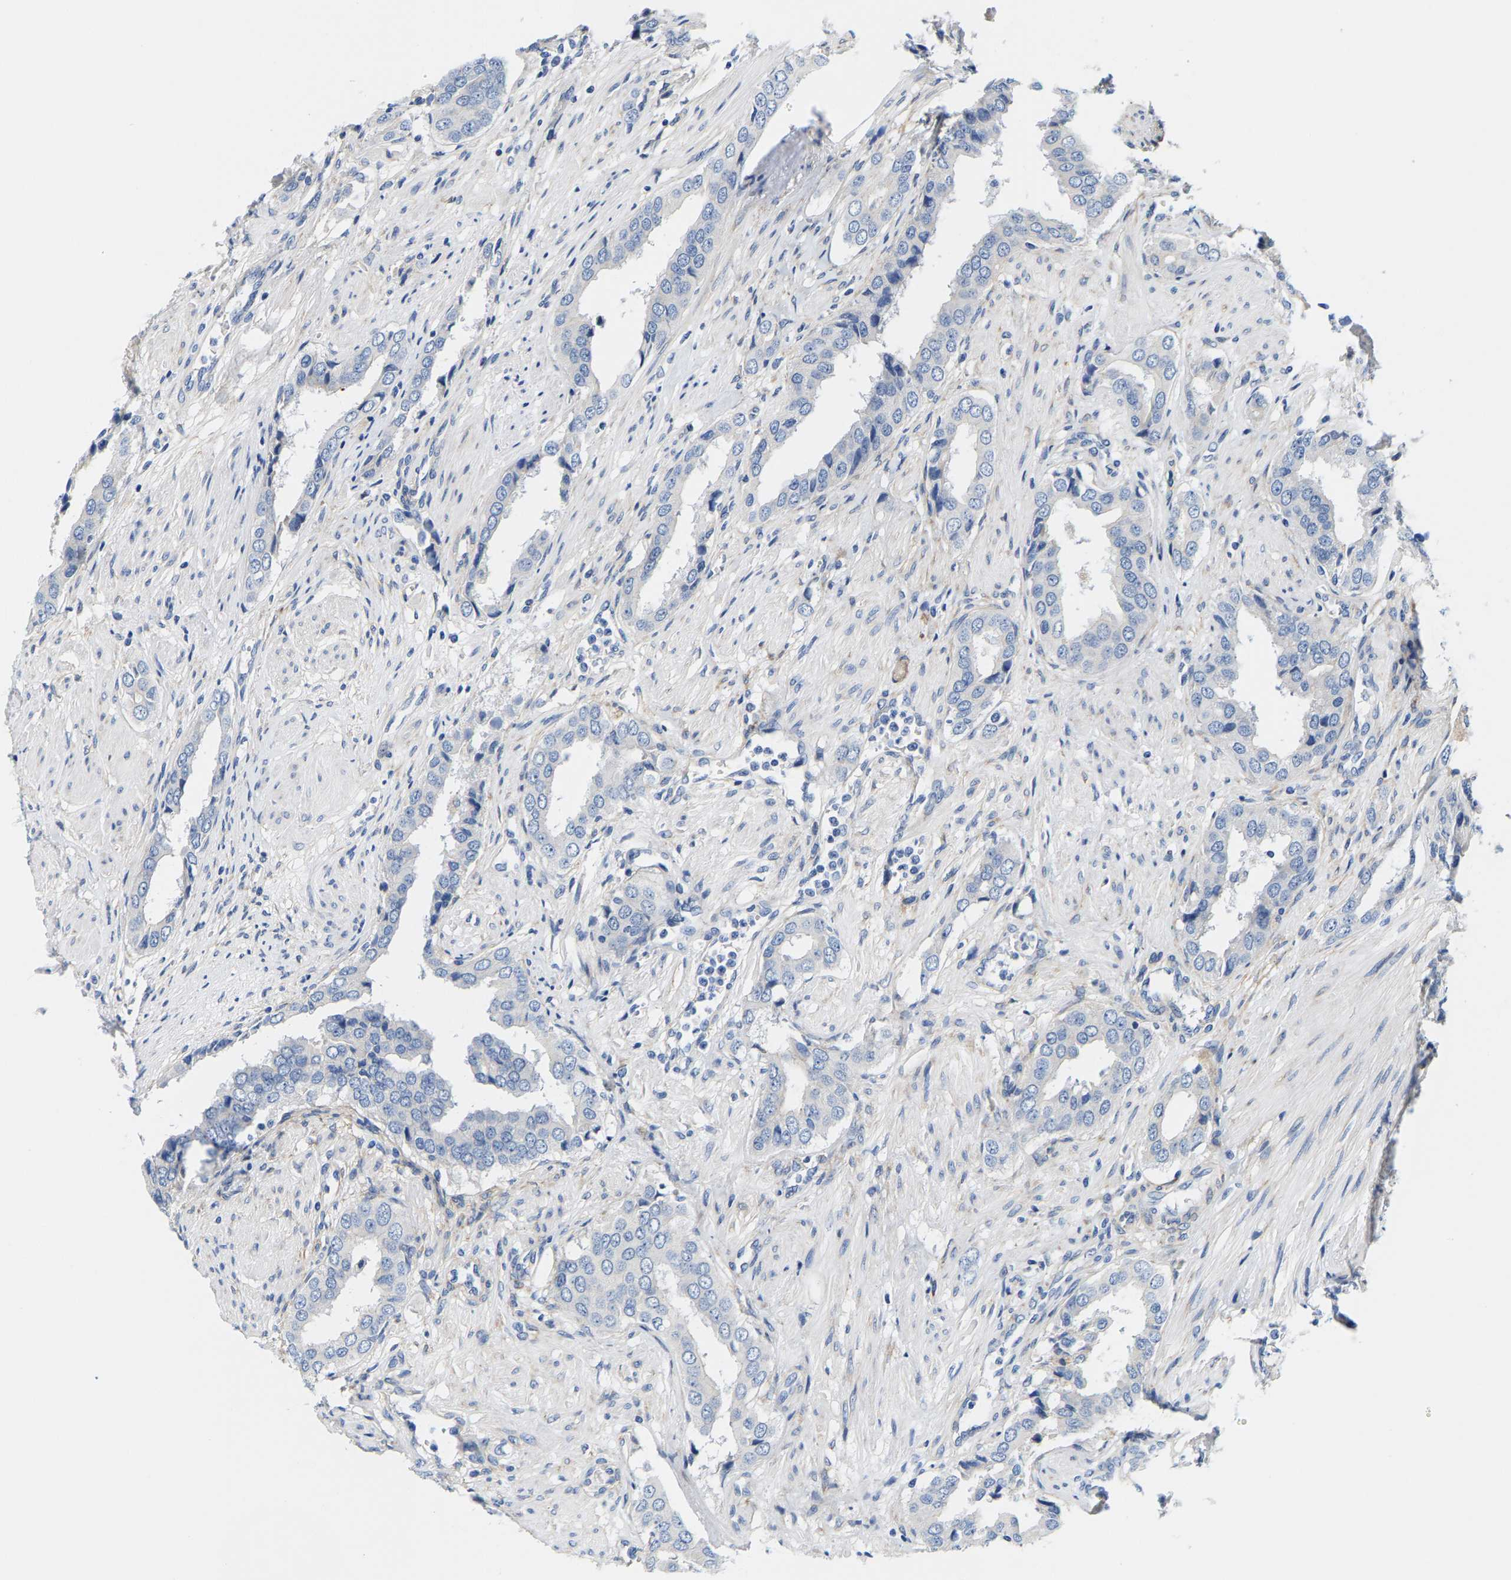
{"staining": {"intensity": "negative", "quantity": "none", "location": "none"}, "tissue": "prostate cancer", "cell_type": "Tumor cells", "image_type": "cancer", "snomed": [{"axis": "morphology", "description": "Adenocarcinoma, High grade"}, {"axis": "topography", "description": "Prostate"}], "caption": "Protein analysis of prostate cancer demonstrates no significant expression in tumor cells. Nuclei are stained in blue.", "gene": "DSCAM", "patient": {"sex": "male", "age": 52}}